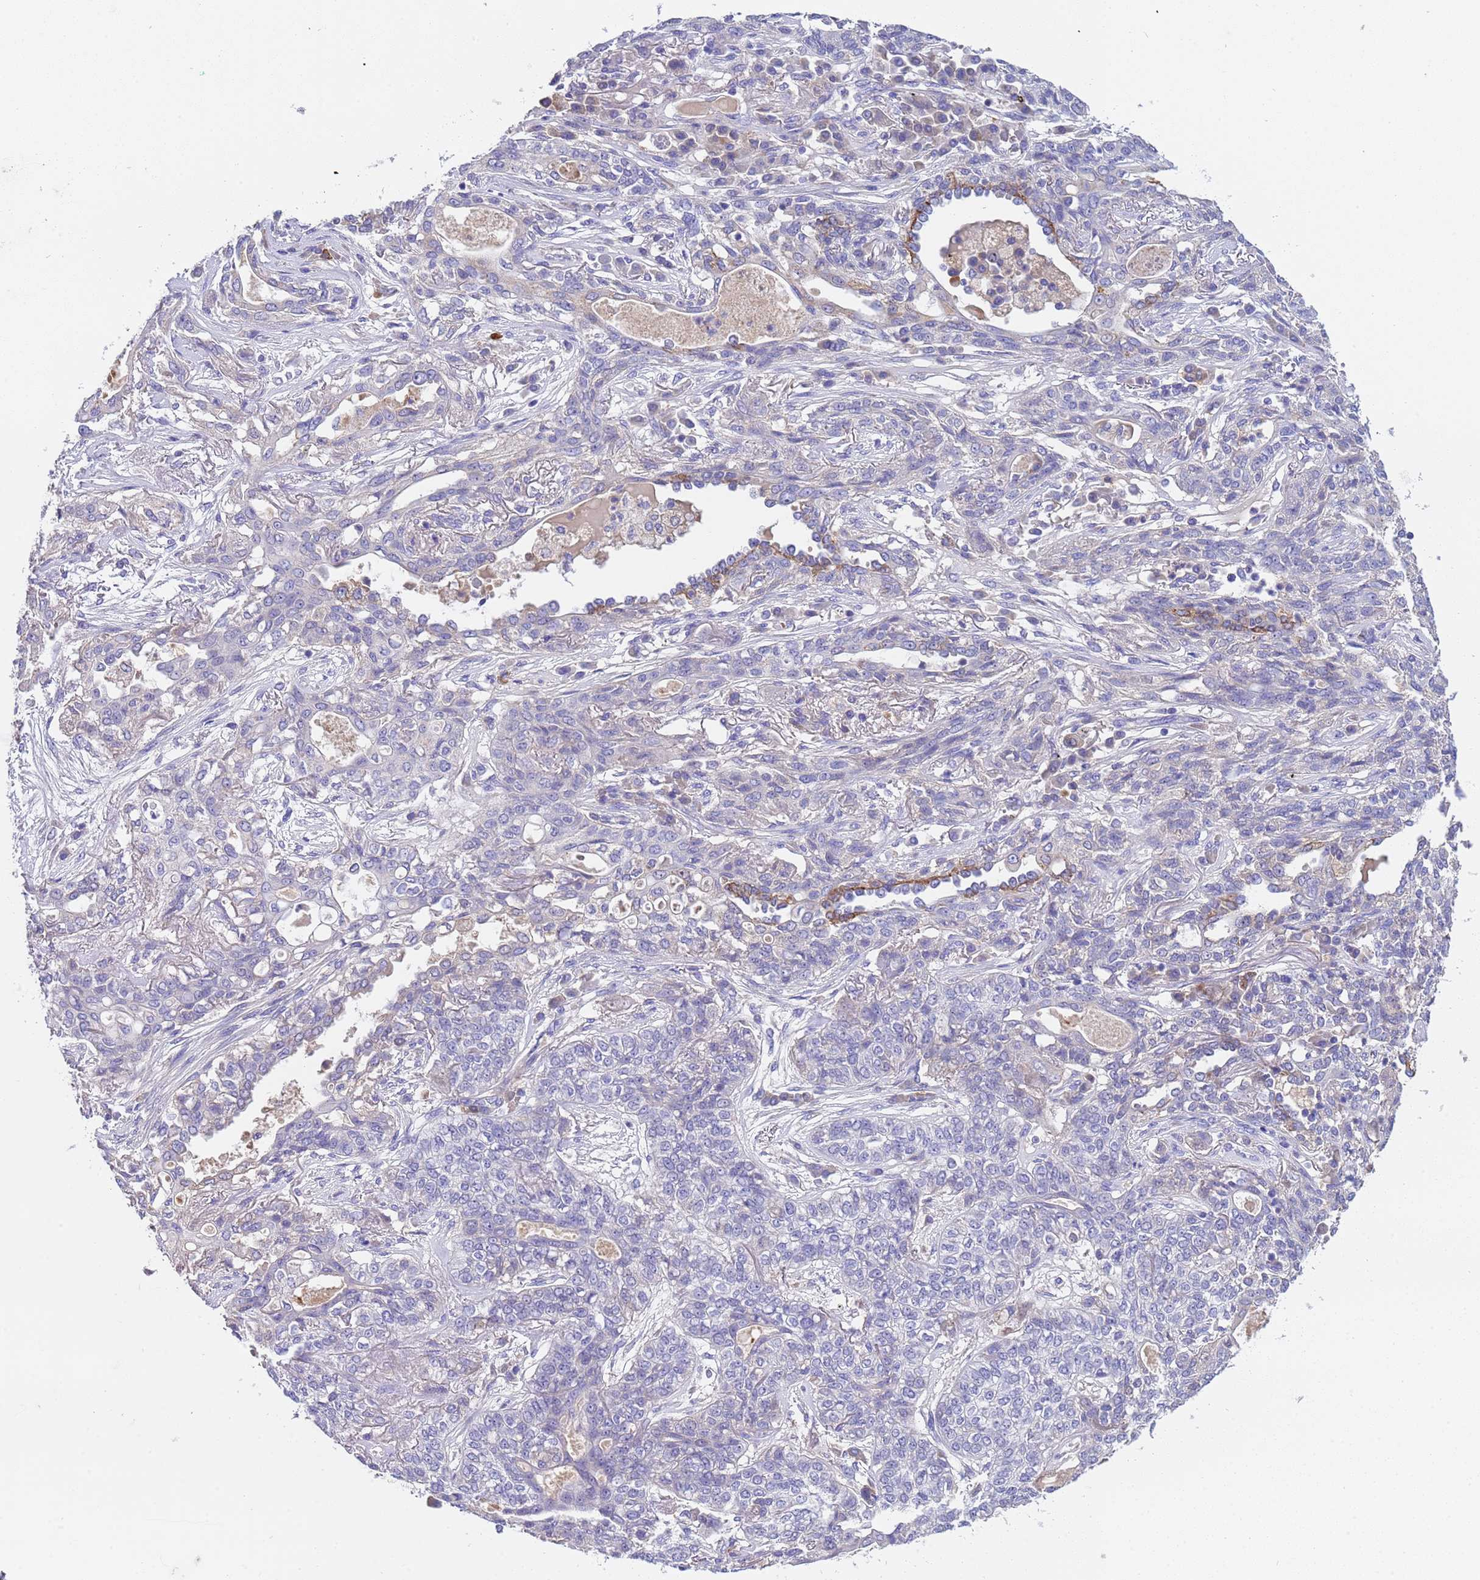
{"staining": {"intensity": "negative", "quantity": "none", "location": "none"}, "tissue": "lung cancer", "cell_type": "Tumor cells", "image_type": "cancer", "snomed": [{"axis": "morphology", "description": "Squamous cell carcinoma, NOS"}, {"axis": "topography", "description": "Lung"}], "caption": "This photomicrograph is of lung cancer (squamous cell carcinoma) stained with IHC to label a protein in brown with the nuclei are counter-stained blue. There is no expression in tumor cells.", "gene": "SLC24A3", "patient": {"sex": "female", "age": 70}}